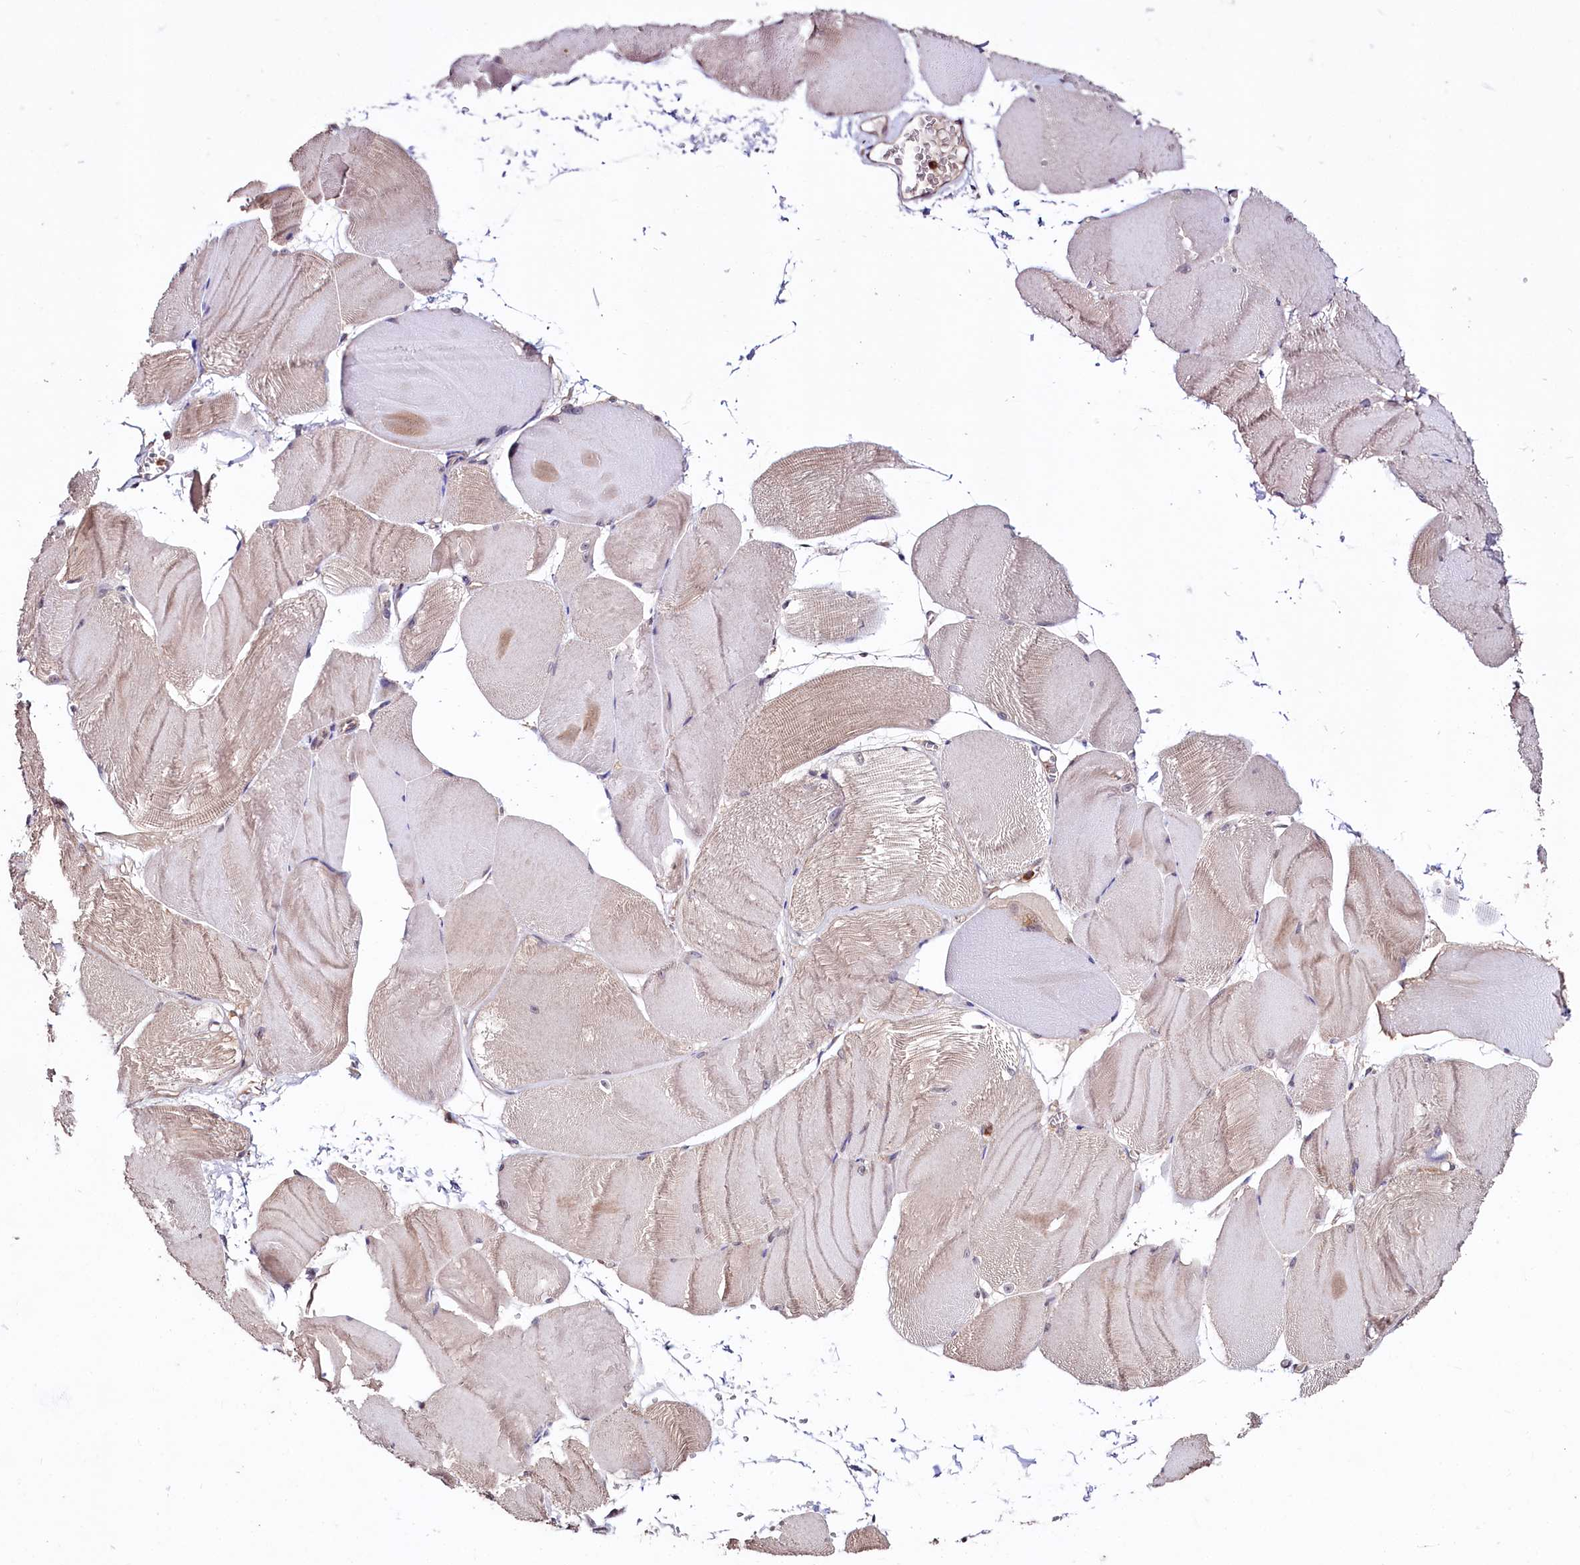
{"staining": {"intensity": "weak", "quantity": "<25%", "location": "cytoplasmic/membranous"}, "tissue": "skeletal muscle", "cell_type": "Myocytes", "image_type": "normal", "snomed": [{"axis": "morphology", "description": "Normal tissue, NOS"}, {"axis": "morphology", "description": "Basal cell carcinoma"}, {"axis": "topography", "description": "Skeletal muscle"}], "caption": "Unremarkable skeletal muscle was stained to show a protein in brown. There is no significant staining in myocytes. (DAB (3,3'-diaminobenzidine) immunohistochemistry (IHC) visualized using brightfield microscopy, high magnification).", "gene": "KLRB1", "patient": {"sex": "female", "age": 64}}